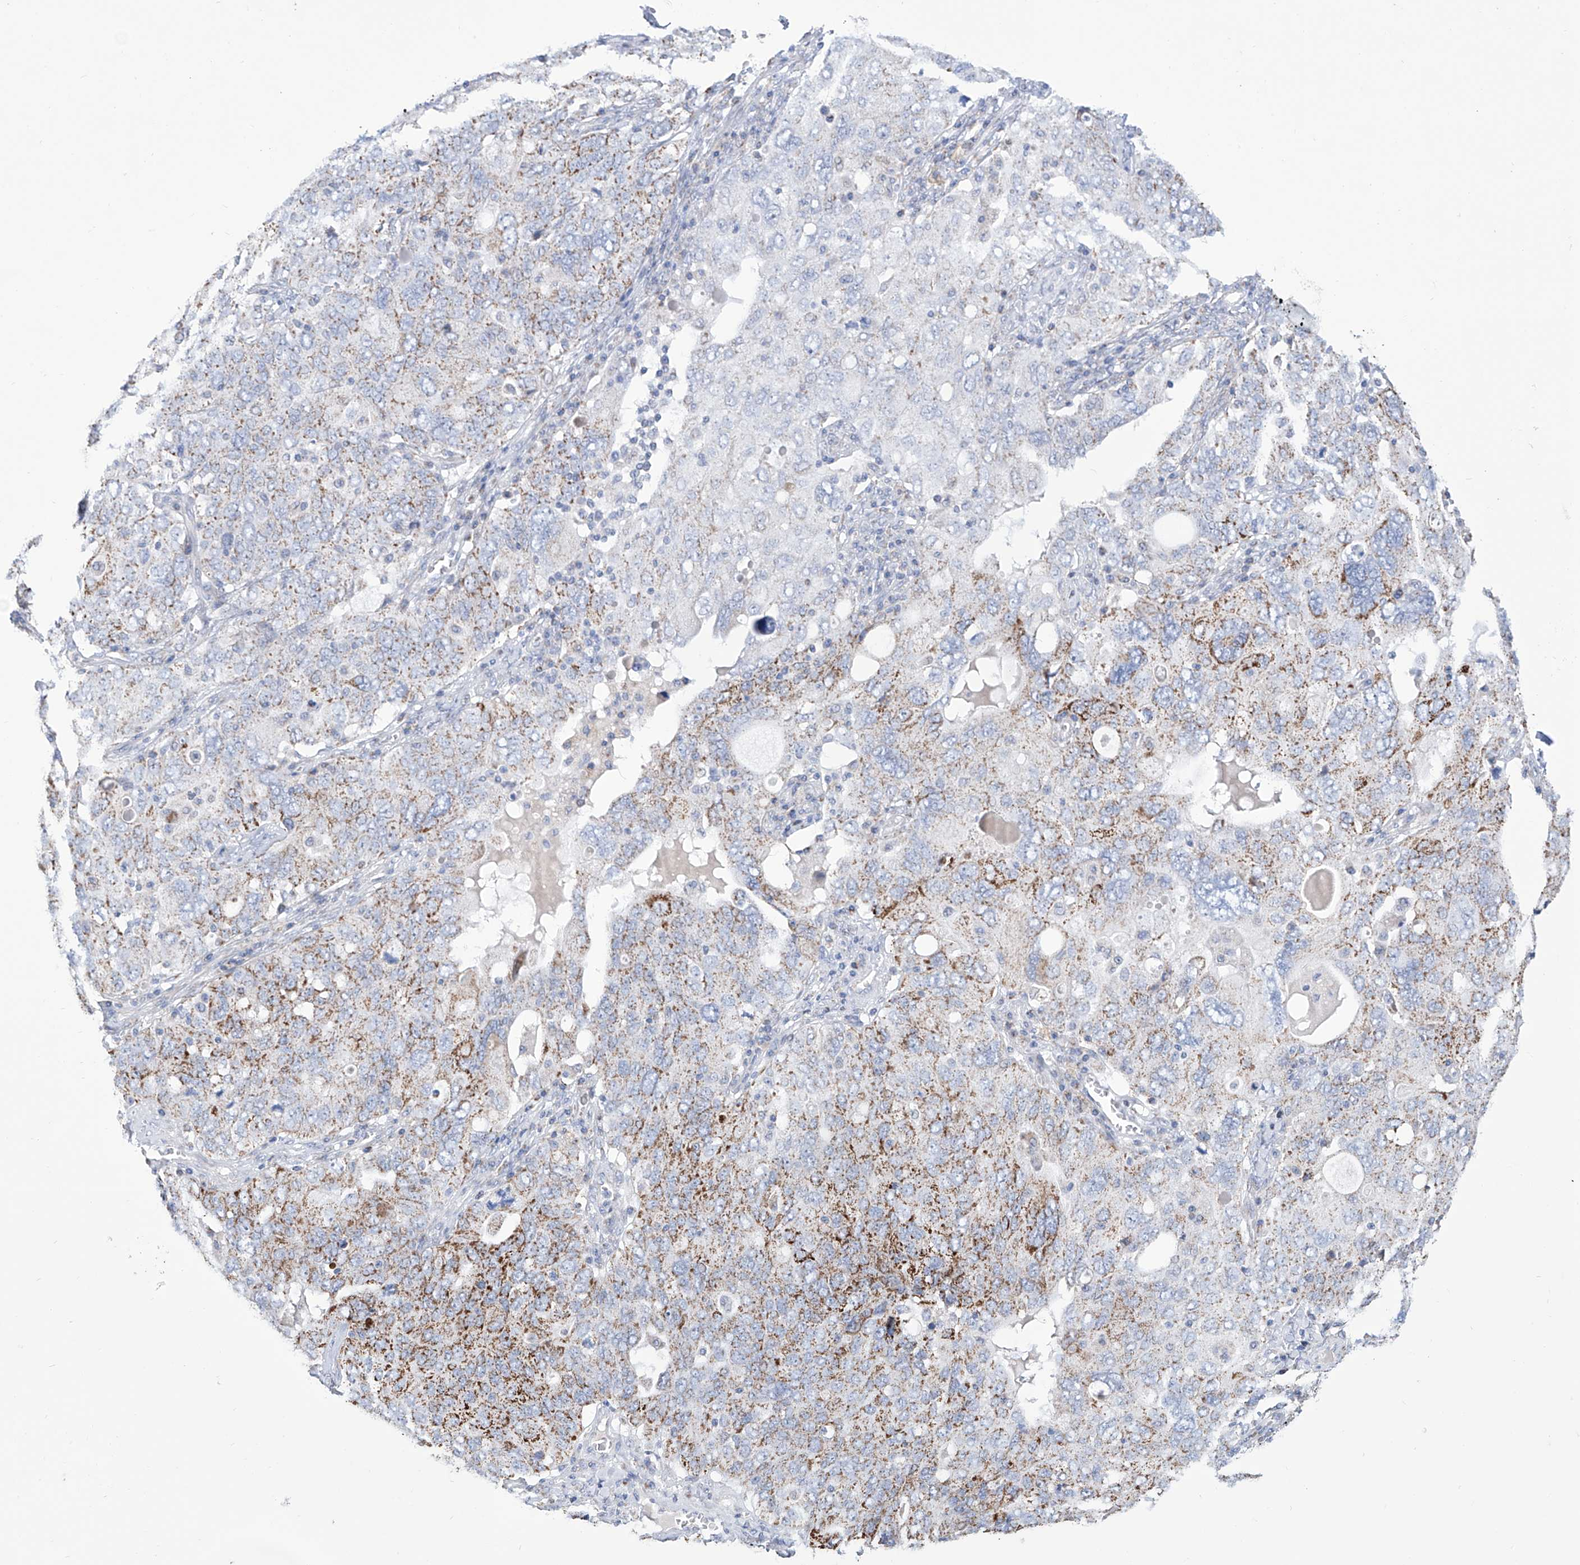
{"staining": {"intensity": "strong", "quantity": "25%-75%", "location": "cytoplasmic/membranous"}, "tissue": "ovarian cancer", "cell_type": "Tumor cells", "image_type": "cancer", "snomed": [{"axis": "morphology", "description": "Carcinoma, endometroid"}, {"axis": "topography", "description": "Ovary"}], "caption": "There is high levels of strong cytoplasmic/membranous expression in tumor cells of ovarian cancer, as demonstrated by immunohistochemical staining (brown color).", "gene": "ALDH6A1", "patient": {"sex": "female", "age": 62}}